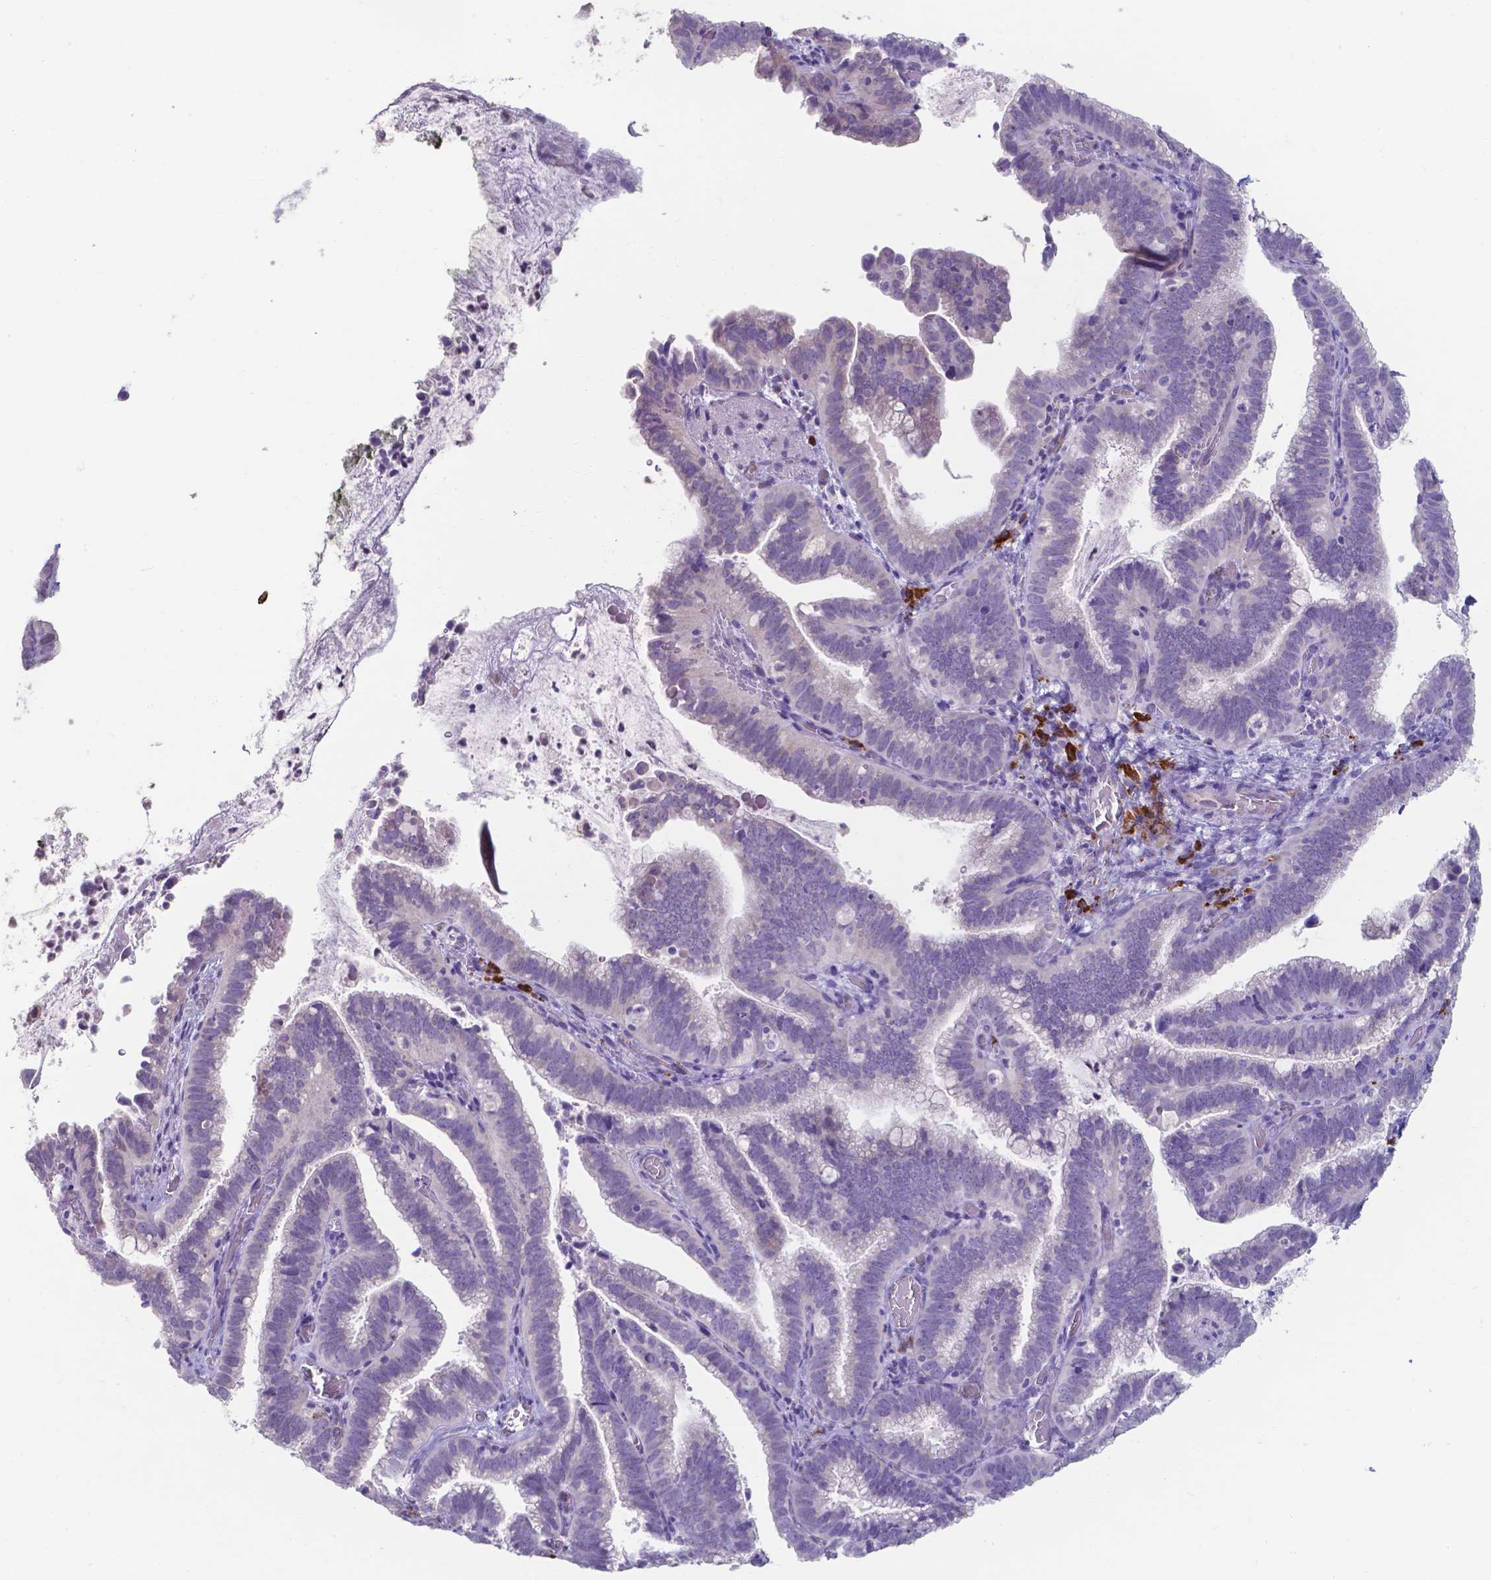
{"staining": {"intensity": "negative", "quantity": "none", "location": "none"}, "tissue": "cervical cancer", "cell_type": "Tumor cells", "image_type": "cancer", "snomed": [{"axis": "morphology", "description": "Adenocarcinoma, NOS"}, {"axis": "topography", "description": "Cervix"}], "caption": "An image of cervical cancer (adenocarcinoma) stained for a protein reveals no brown staining in tumor cells. (DAB (3,3'-diaminobenzidine) immunohistochemistry, high magnification).", "gene": "UBE2J1", "patient": {"sex": "female", "age": 61}}